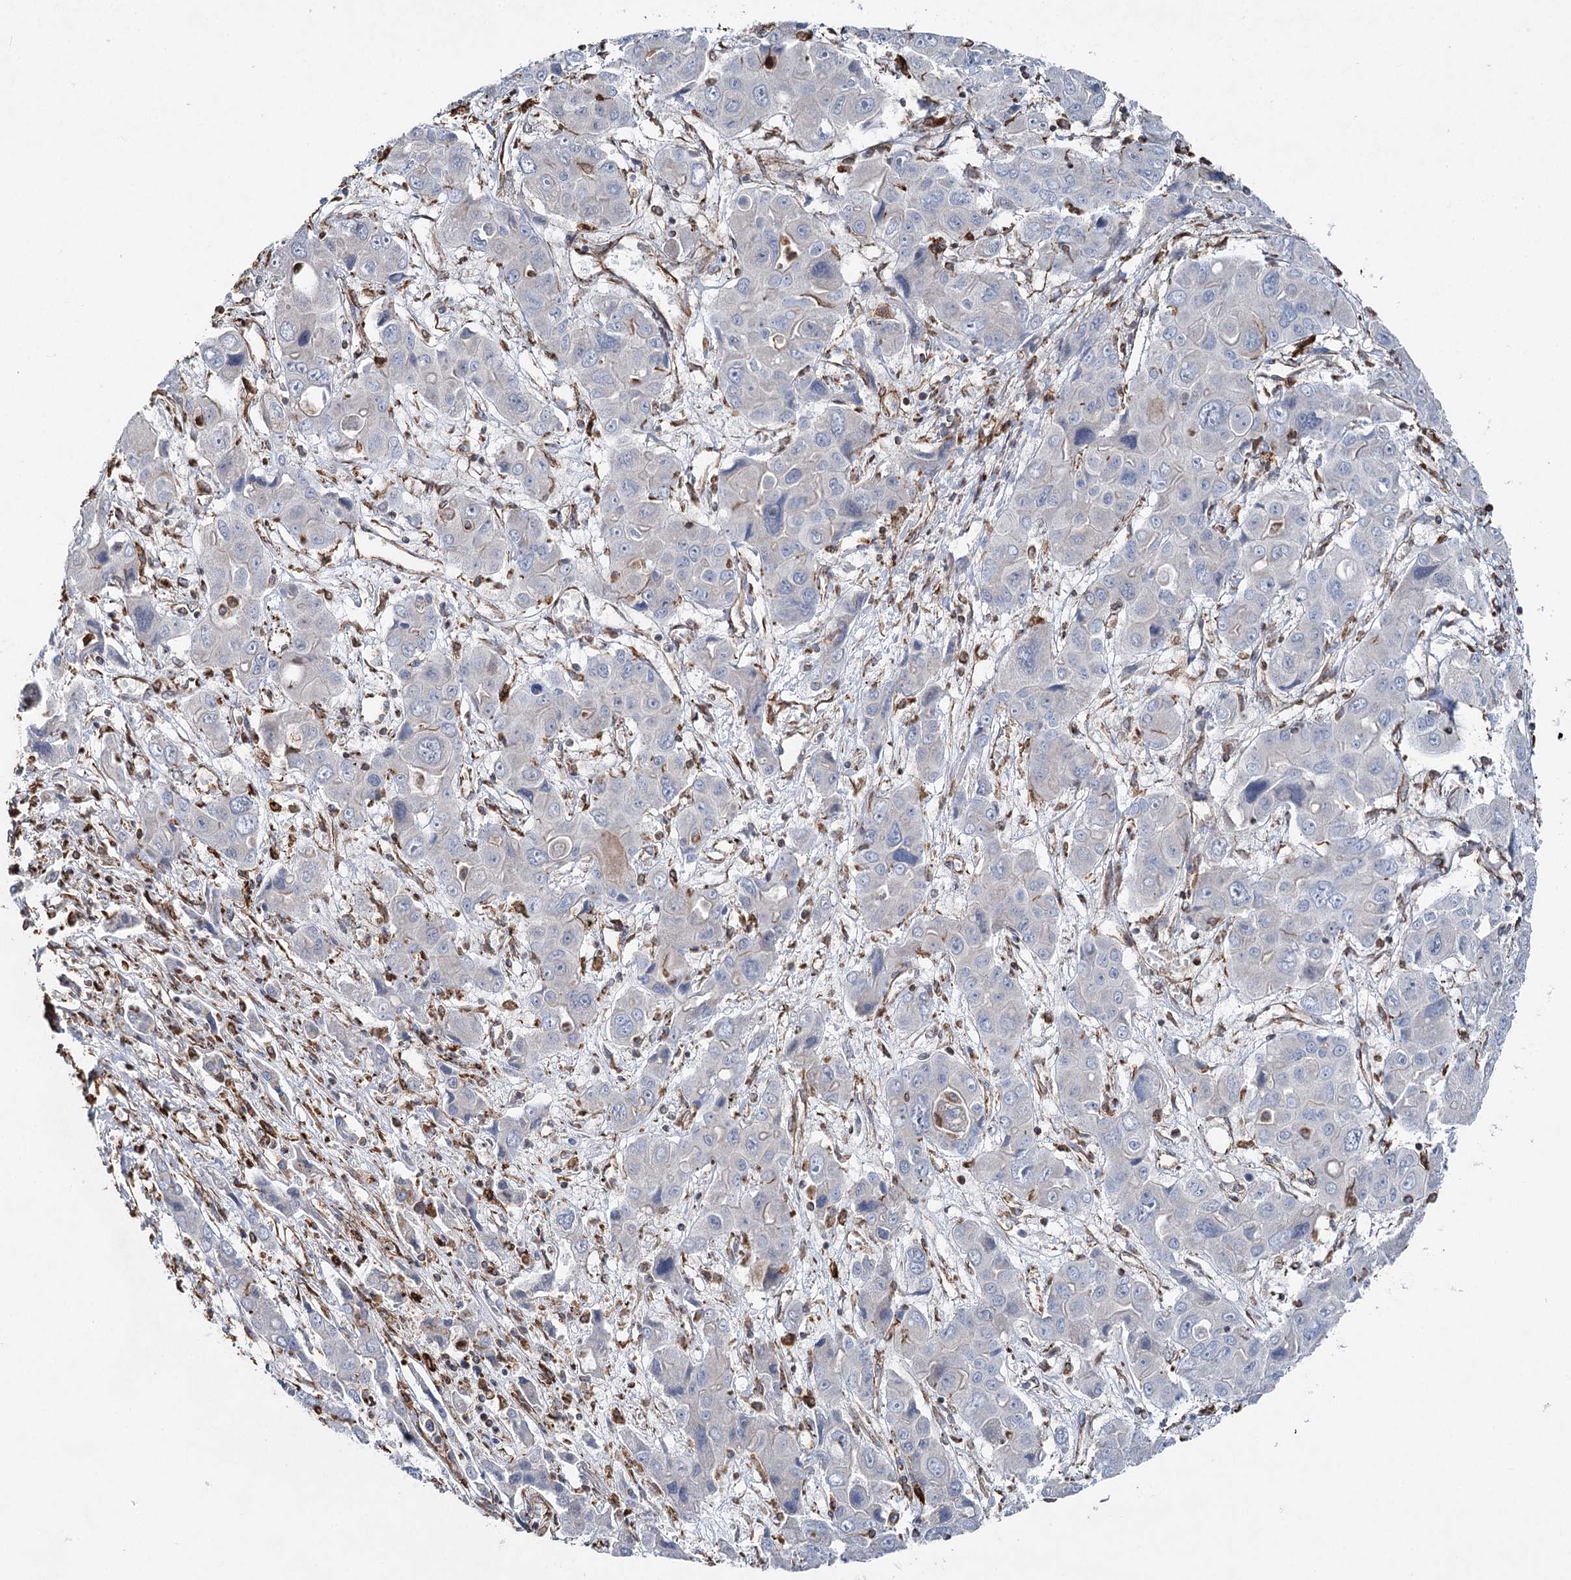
{"staining": {"intensity": "negative", "quantity": "none", "location": "none"}, "tissue": "liver cancer", "cell_type": "Tumor cells", "image_type": "cancer", "snomed": [{"axis": "morphology", "description": "Cholangiocarcinoma"}, {"axis": "topography", "description": "Liver"}], "caption": "IHC of human liver cancer (cholangiocarcinoma) displays no staining in tumor cells. Brightfield microscopy of immunohistochemistry stained with DAB (brown) and hematoxylin (blue), captured at high magnification.", "gene": "CLEC4M", "patient": {"sex": "male", "age": 67}}